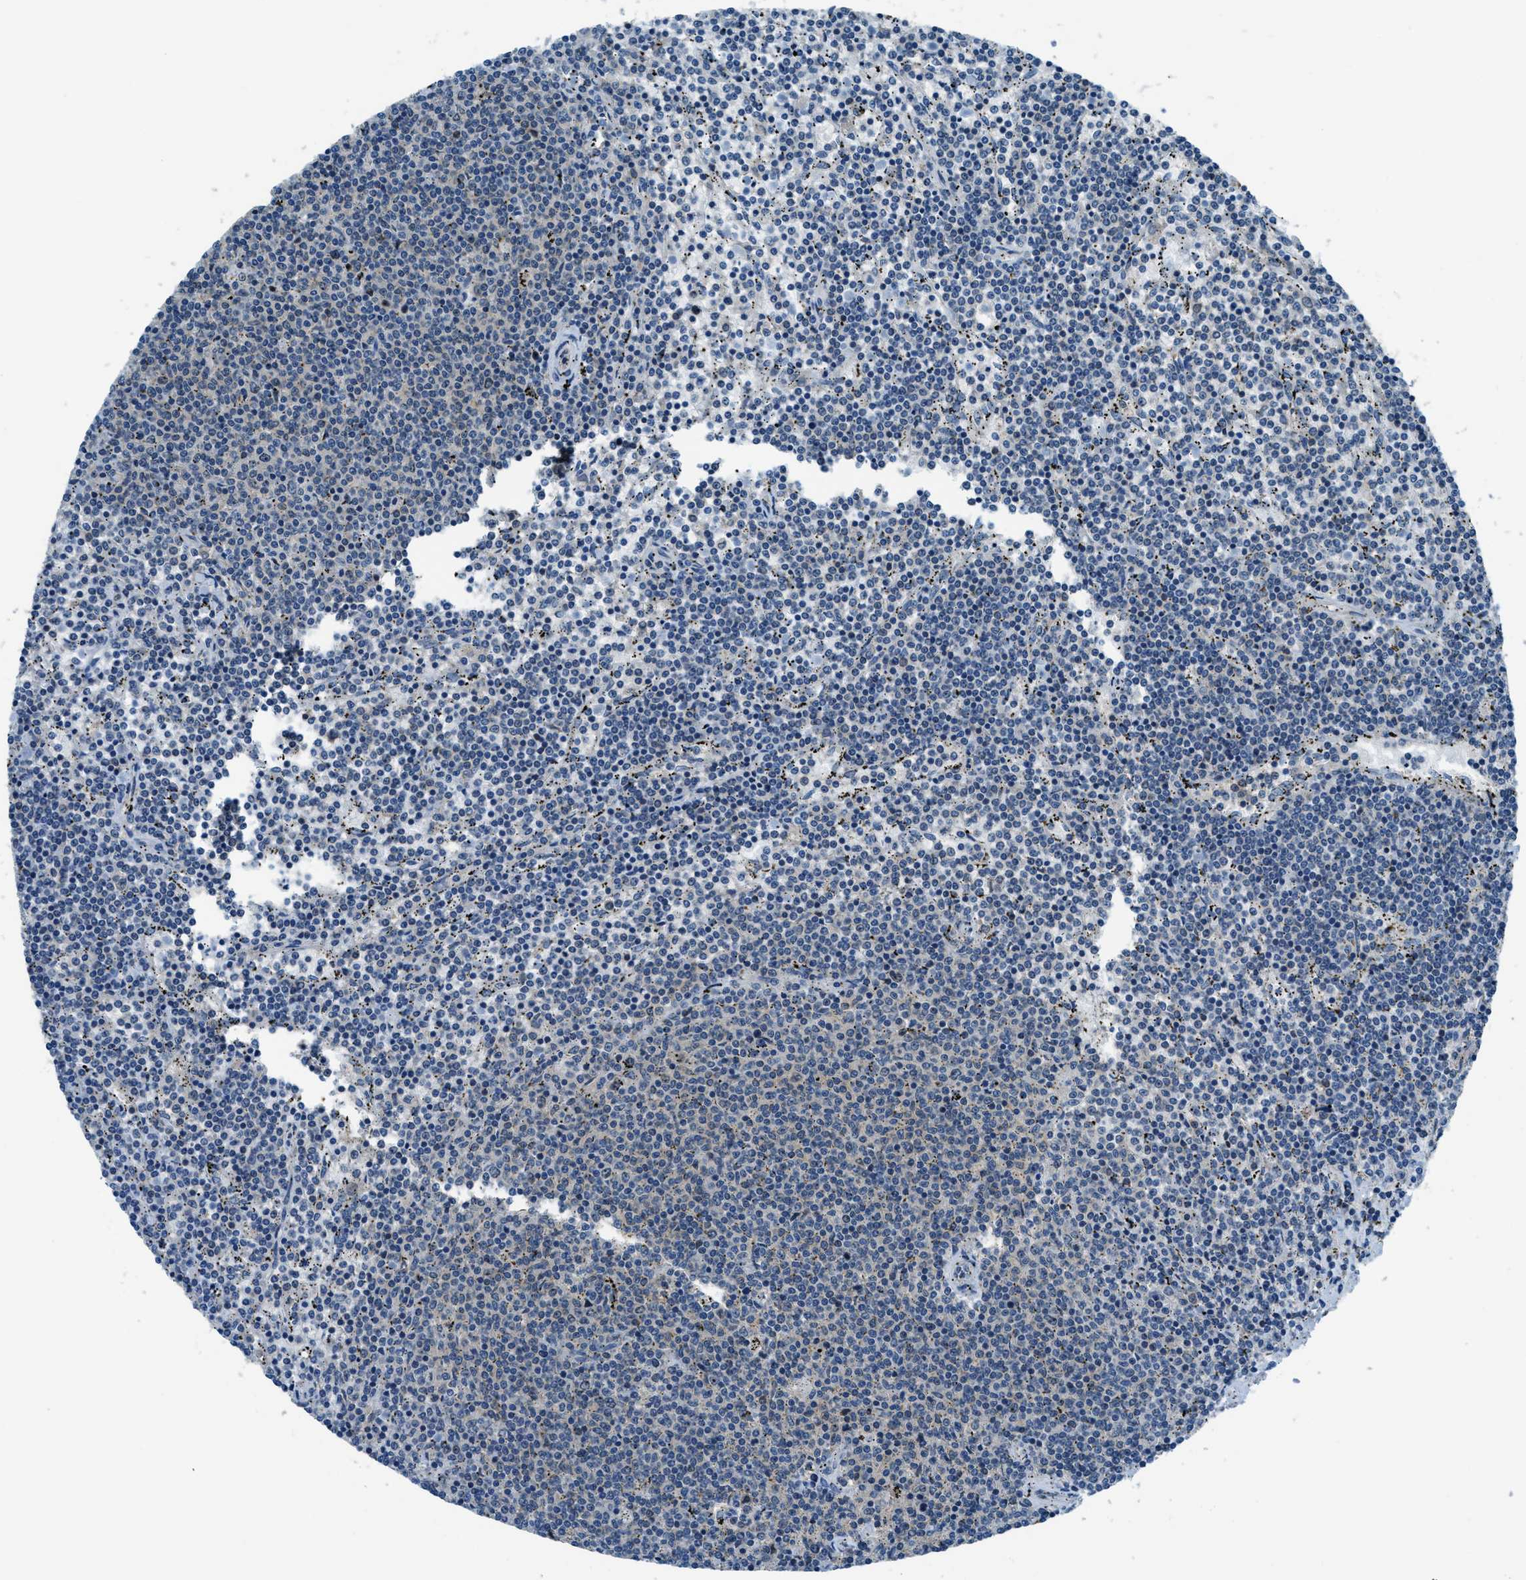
{"staining": {"intensity": "negative", "quantity": "none", "location": "none"}, "tissue": "lymphoma", "cell_type": "Tumor cells", "image_type": "cancer", "snomed": [{"axis": "morphology", "description": "Malignant lymphoma, non-Hodgkin's type, Low grade"}, {"axis": "topography", "description": "Spleen"}], "caption": "A micrograph of low-grade malignant lymphoma, non-Hodgkin's type stained for a protein shows no brown staining in tumor cells.", "gene": "ARFGAP2", "patient": {"sex": "female", "age": 50}}